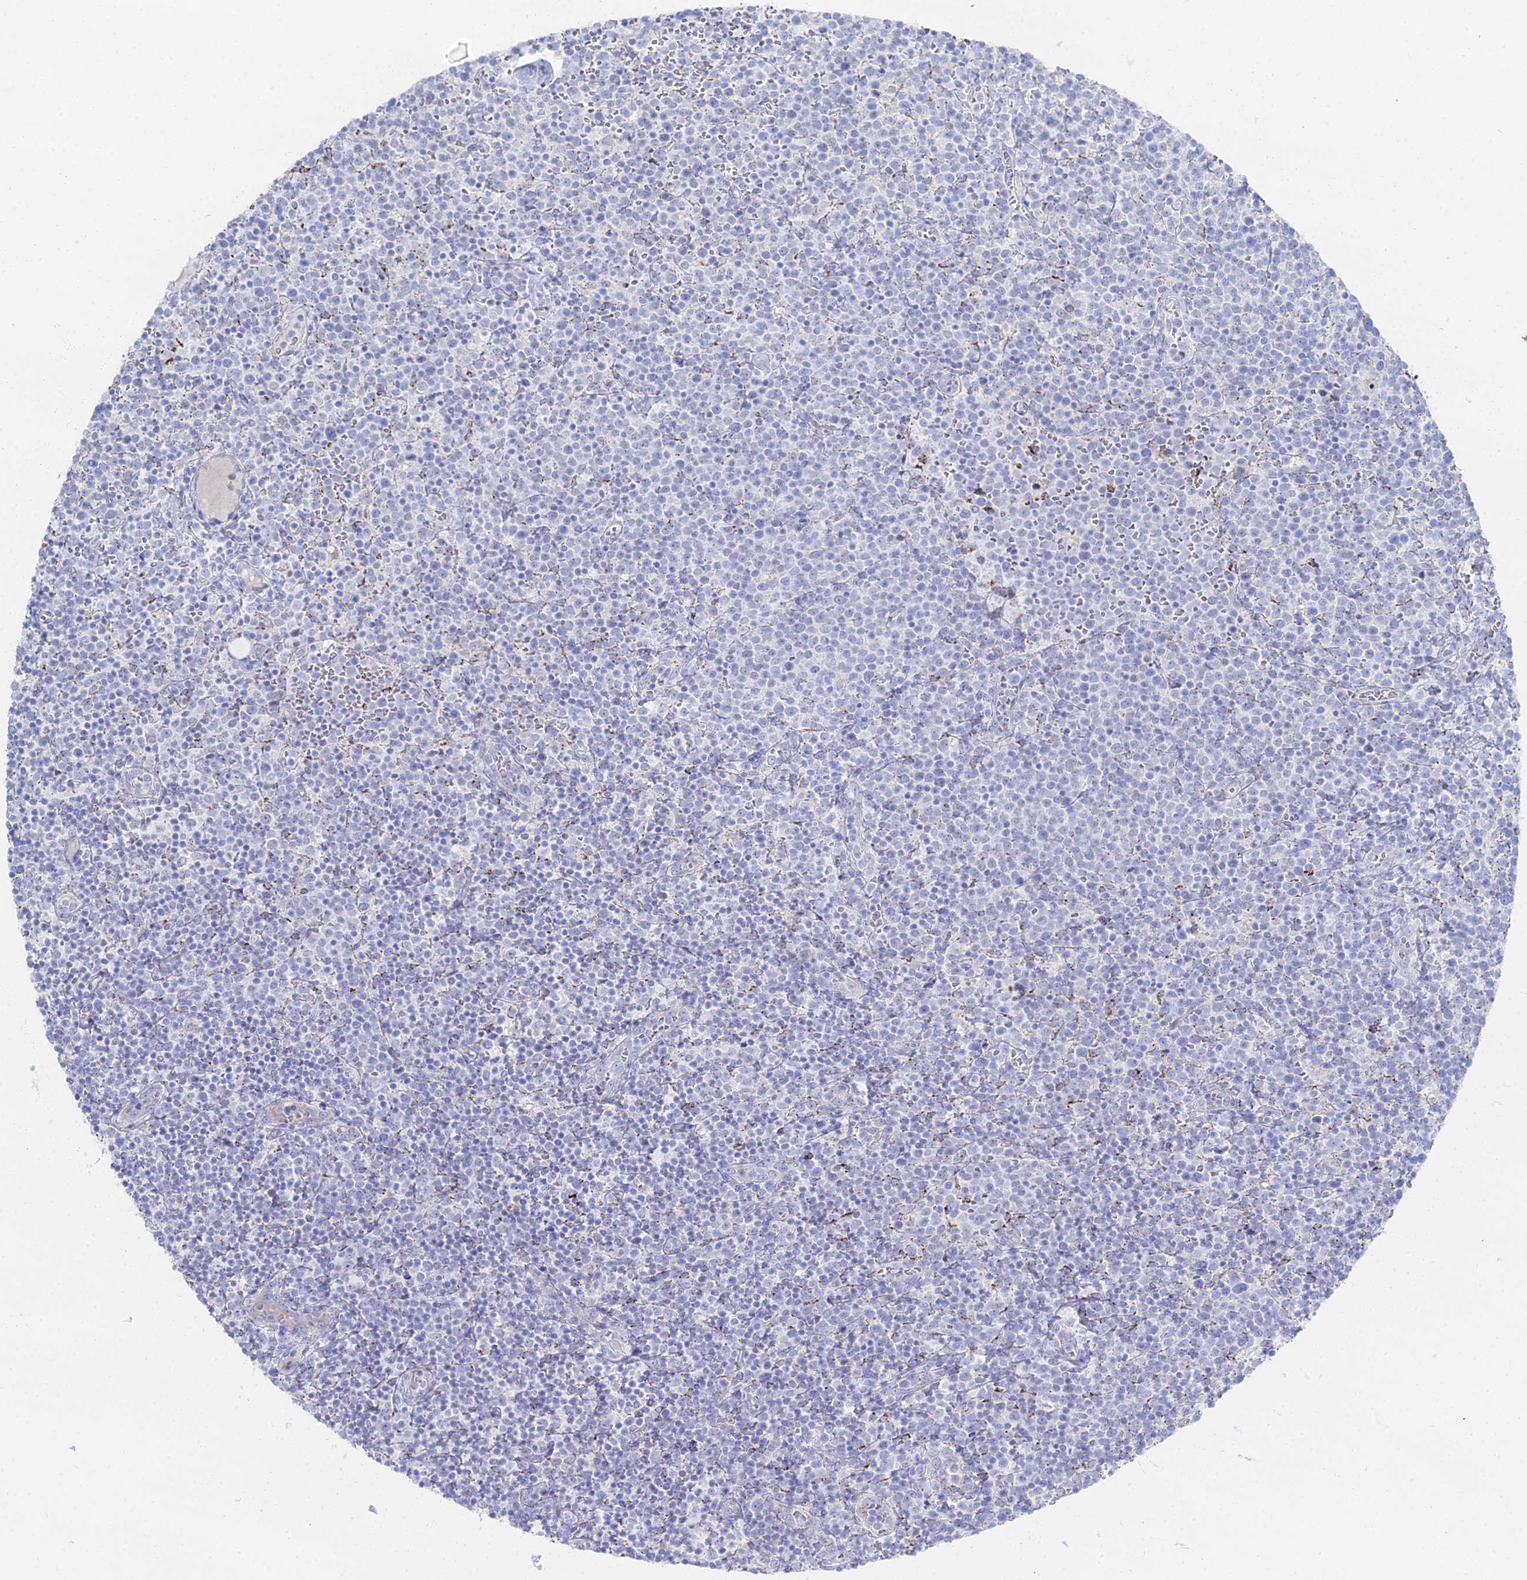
{"staining": {"intensity": "negative", "quantity": "none", "location": "none"}, "tissue": "lymphoma", "cell_type": "Tumor cells", "image_type": "cancer", "snomed": [{"axis": "morphology", "description": "Malignant lymphoma, non-Hodgkin's type, High grade"}, {"axis": "topography", "description": "Lymph node"}], "caption": "Immunohistochemistry of malignant lymphoma, non-Hodgkin's type (high-grade) displays no expression in tumor cells.", "gene": "DHX34", "patient": {"sex": "male", "age": 61}}